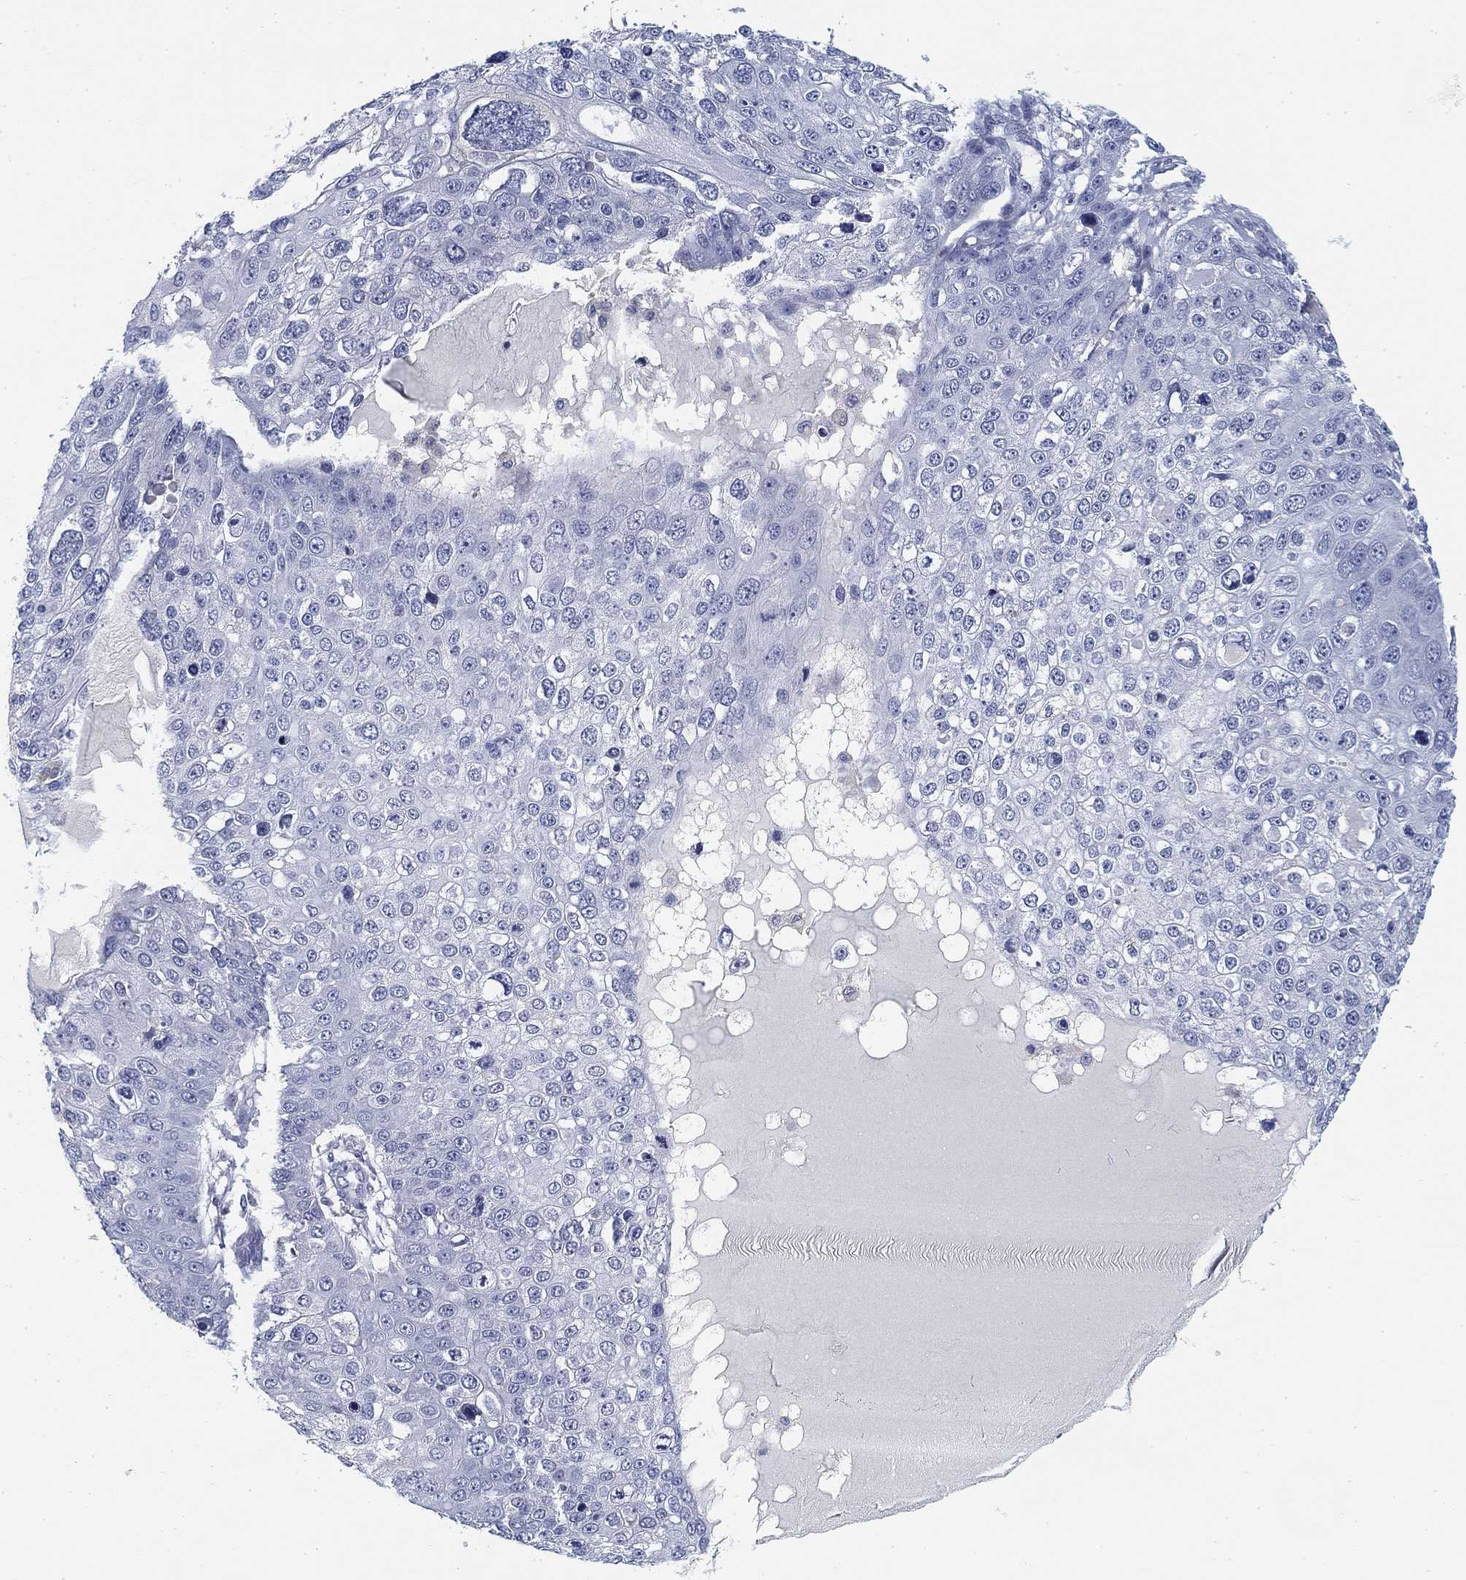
{"staining": {"intensity": "negative", "quantity": "none", "location": "none"}, "tissue": "skin cancer", "cell_type": "Tumor cells", "image_type": "cancer", "snomed": [{"axis": "morphology", "description": "Squamous cell carcinoma, NOS"}, {"axis": "topography", "description": "Skin"}], "caption": "This is a photomicrograph of immunohistochemistry (IHC) staining of squamous cell carcinoma (skin), which shows no staining in tumor cells.", "gene": "SLC2A5", "patient": {"sex": "male", "age": 71}}